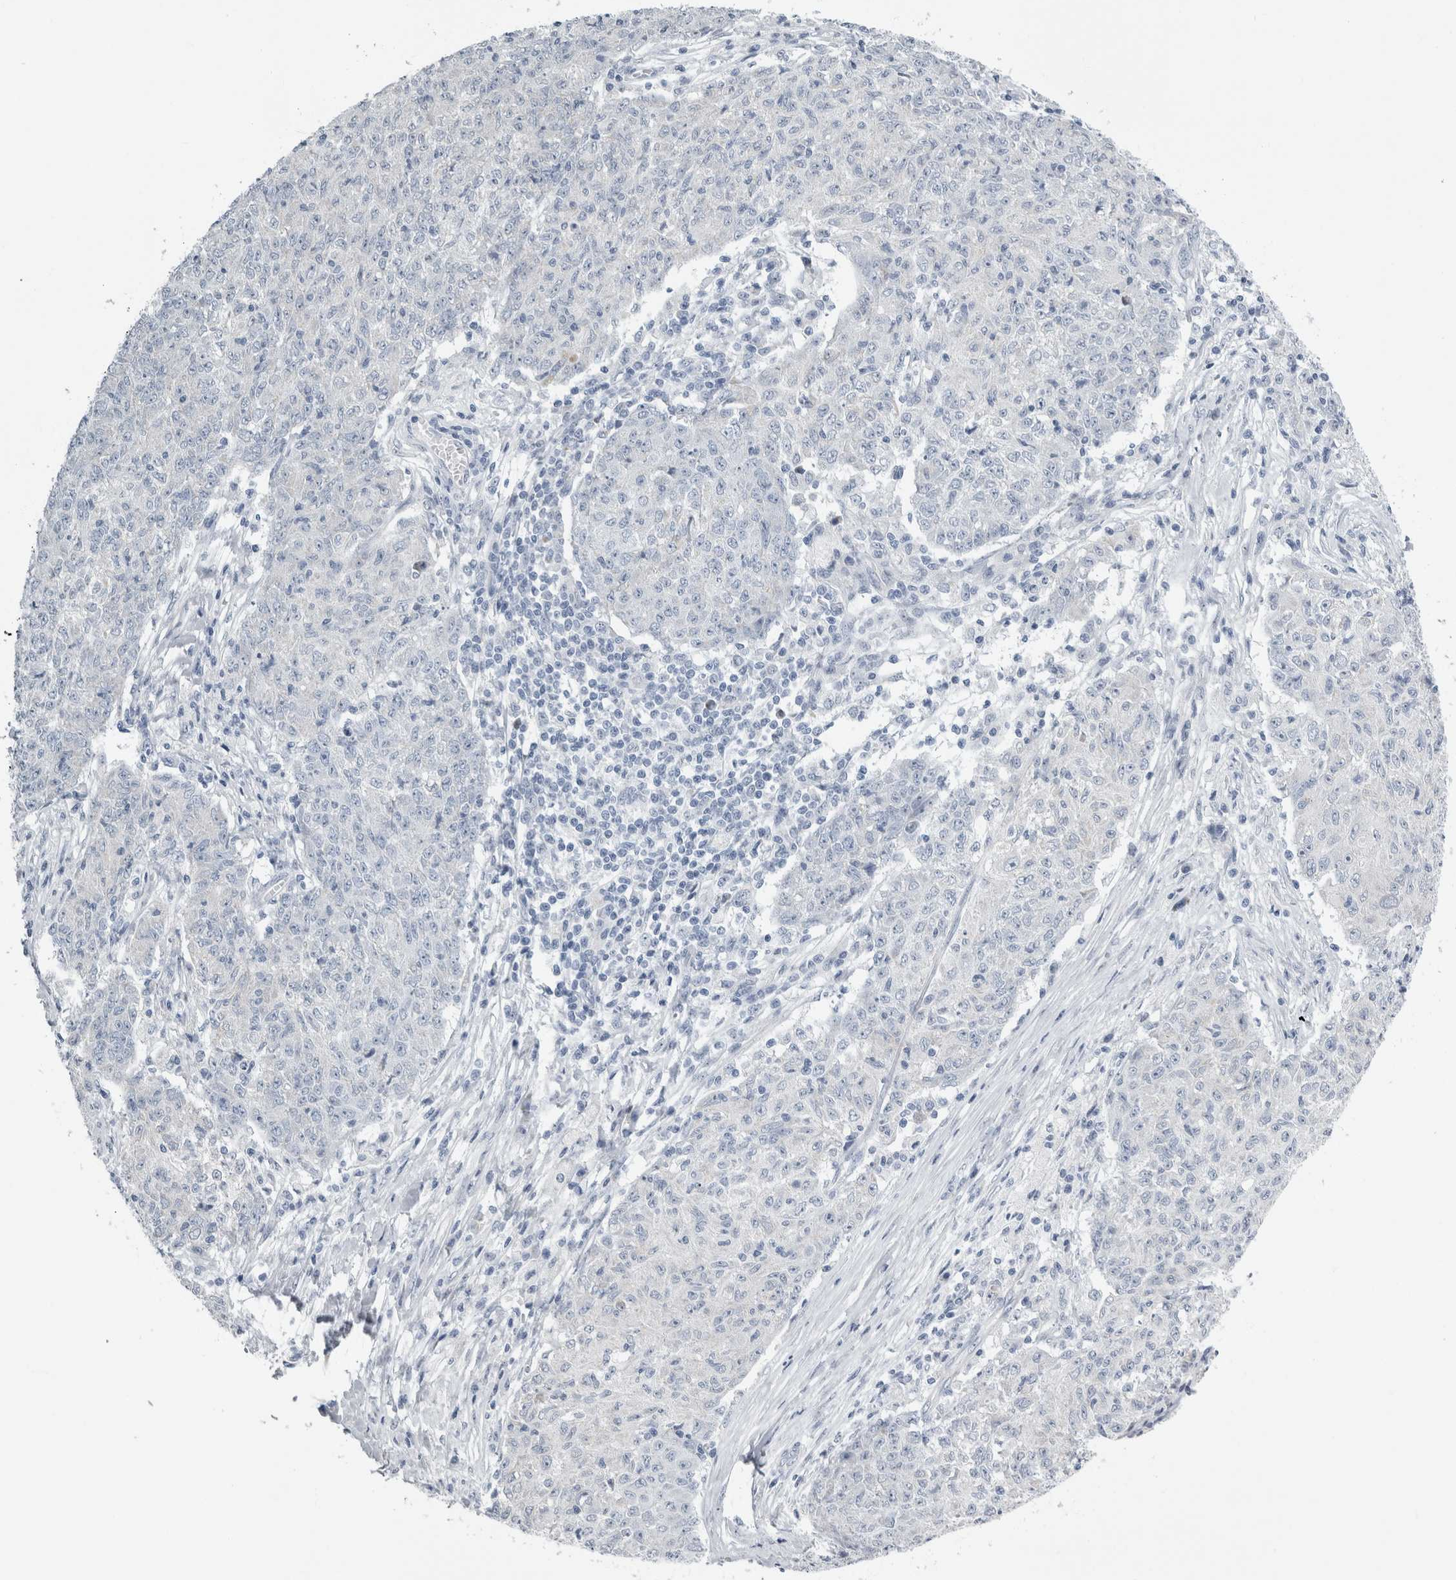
{"staining": {"intensity": "negative", "quantity": "none", "location": "none"}, "tissue": "ovarian cancer", "cell_type": "Tumor cells", "image_type": "cancer", "snomed": [{"axis": "morphology", "description": "Carcinoma, endometroid"}, {"axis": "topography", "description": "Ovary"}], "caption": "This is a histopathology image of immunohistochemistry (IHC) staining of ovarian cancer (endometroid carcinoma), which shows no expression in tumor cells.", "gene": "FXYD7", "patient": {"sex": "female", "age": 42}}